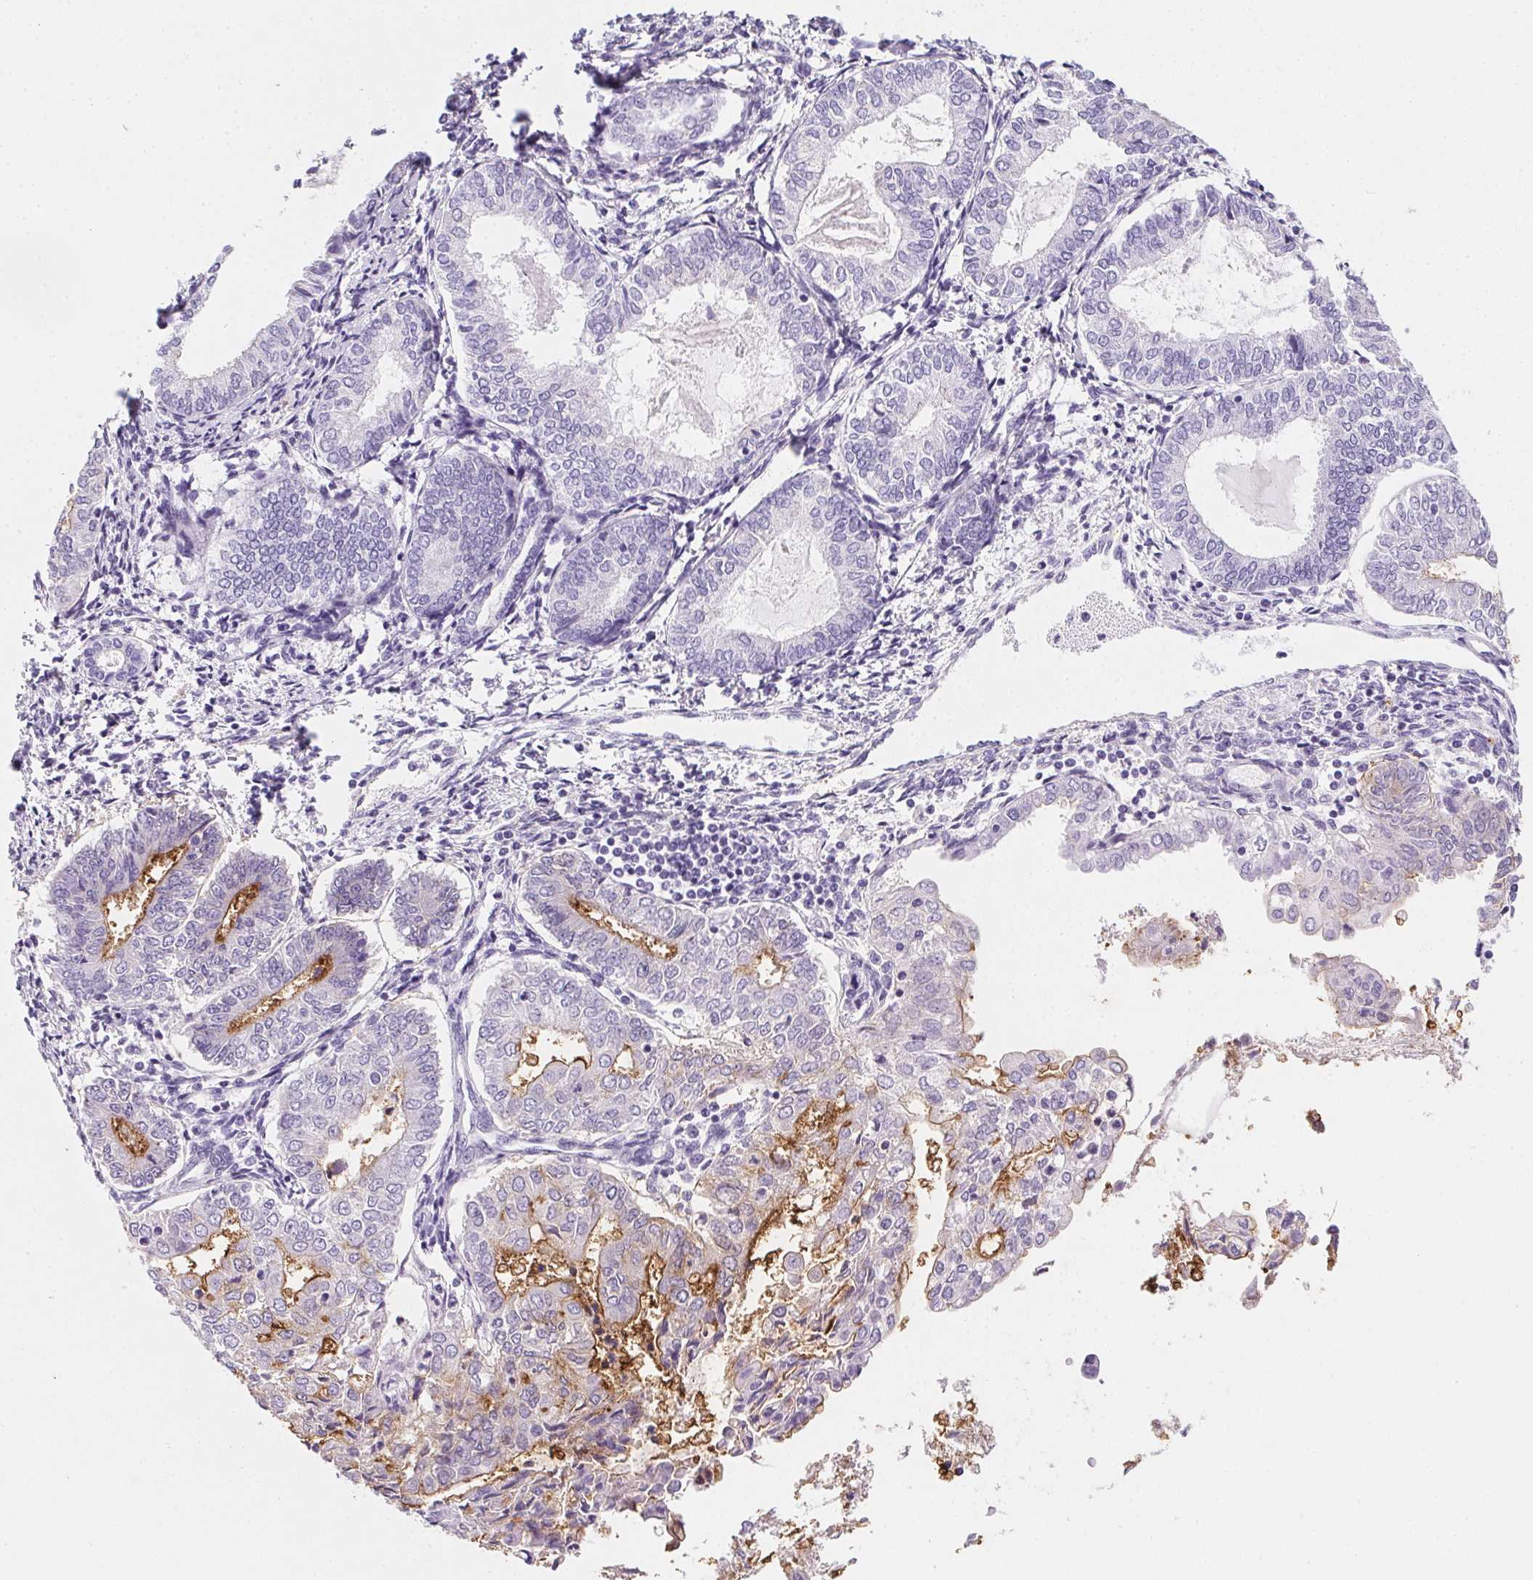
{"staining": {"intensity": "strong", "quantity": "25%-75%", "location": "cytoplasmic/membranous"}, "tissue": "endometrial cancer", "cell_type": "Tumor cells", "image_type": "cancer", "snomed": [{"axis": "morphology", "description": "Adenocarcinoma, NOS"}, {"axis": "topography", "description": "Endometrium"}], "caption": "The photomicrograph displays staining of endometrial adenocarcinoma, revealing strong cytoplasmic/membranous protein positivity (brown color) within tumor cells. The staining is performed using DAB (3,3'-diaminobenzidine) brown chromogen to label protein expression. The nuclei are counter-stained blue using hematoxylin.", "gene": "AQP5", "patient": {"sex": "female", "age": 68}}